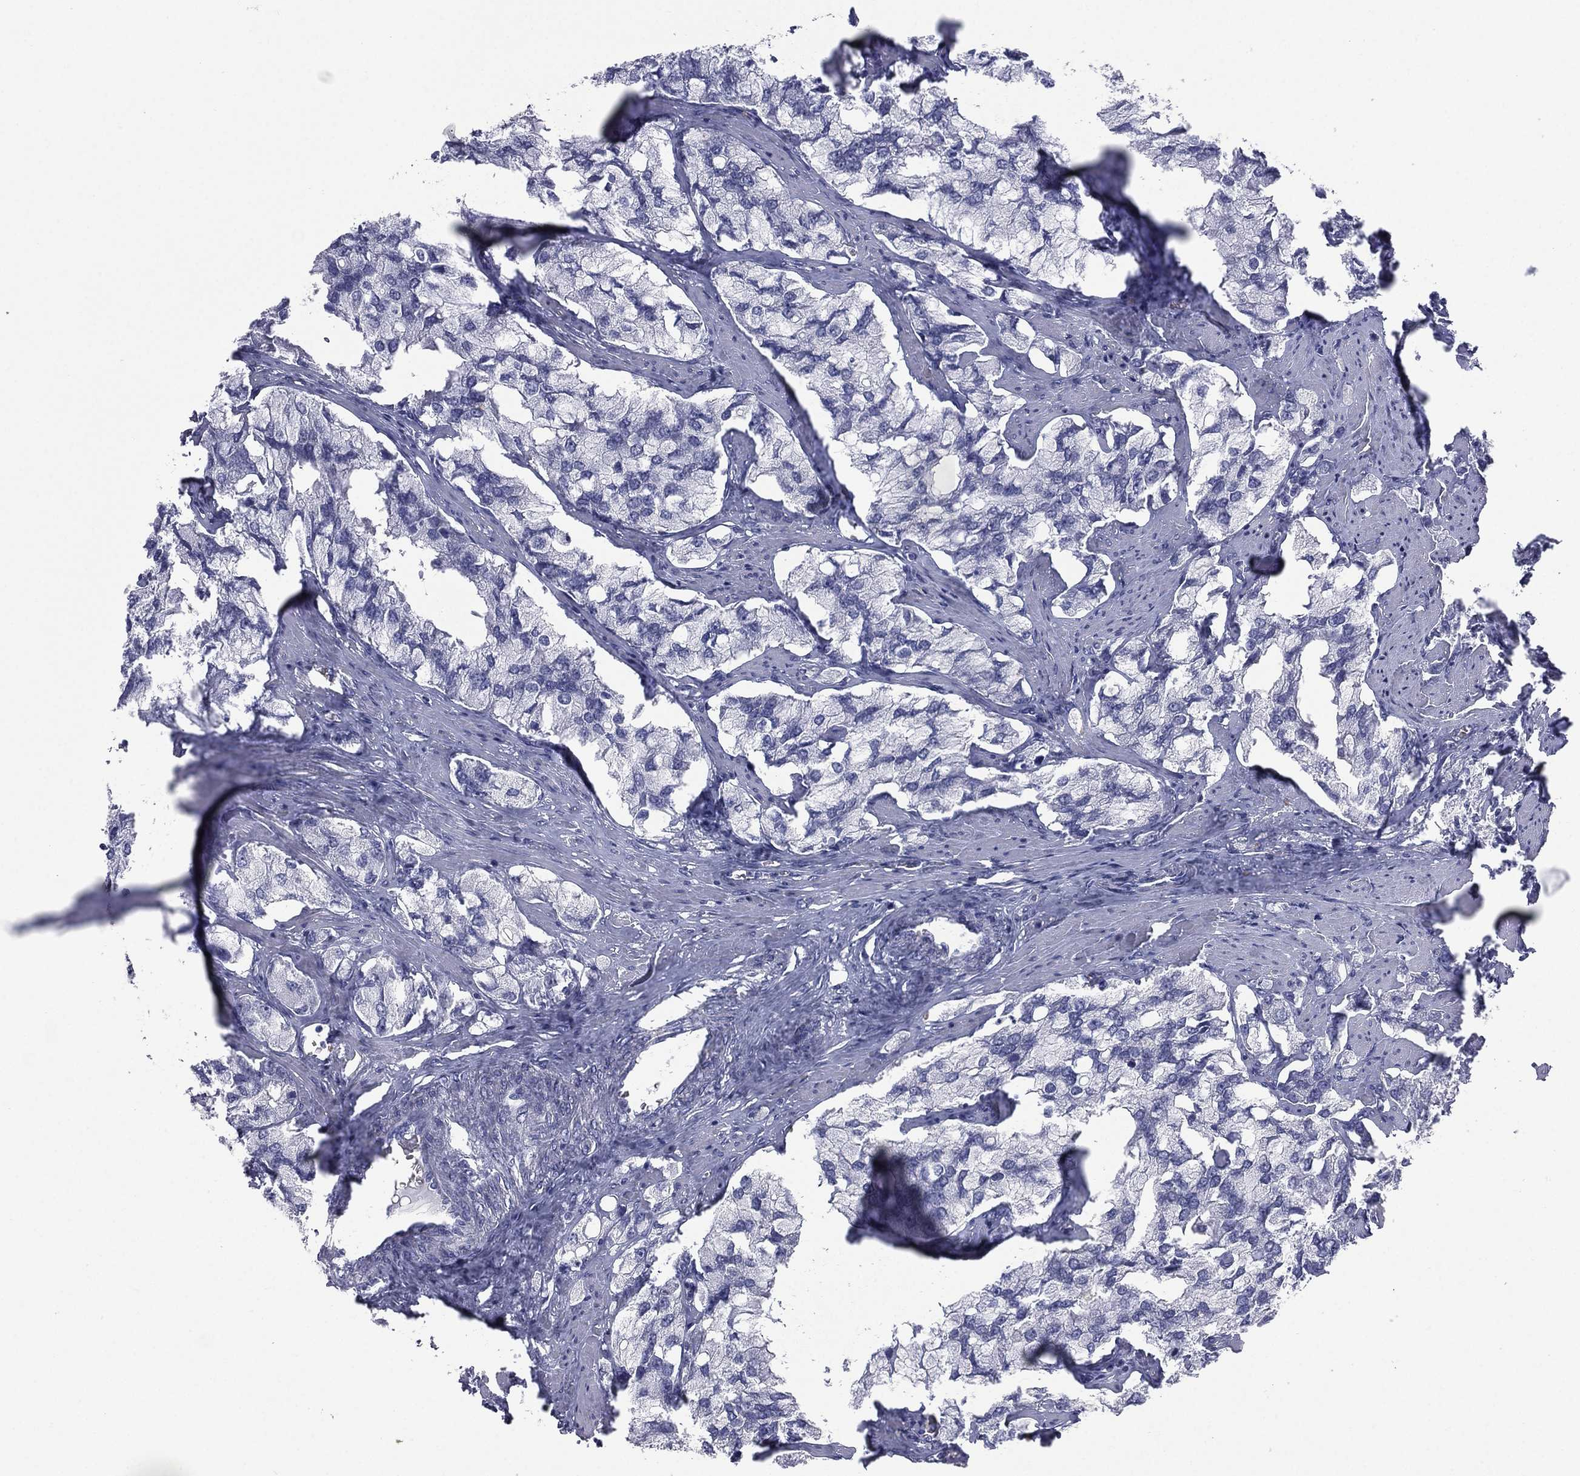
{"staining": {"intensity": "negative", "quantity": "none", "location": "none"}, "tissue": "prostate cancer", "cell_type": "Tumor cells", "image_type": "cancer", "snomed": [{"axis": "morphology", "description": "Adenocarcinoma, NOS"}, {"axis": "topography", "description": "Prostate and seminal vesicle, NOS"}, {"axis": "topography", "description": "Prostate"}], "caption": "This is an IHC micrograph of human prostate adenocarcinoma. There is no staining in tumor cells.", "gene": "ESX1", "patient": {"sex": "male", "age": 64}}